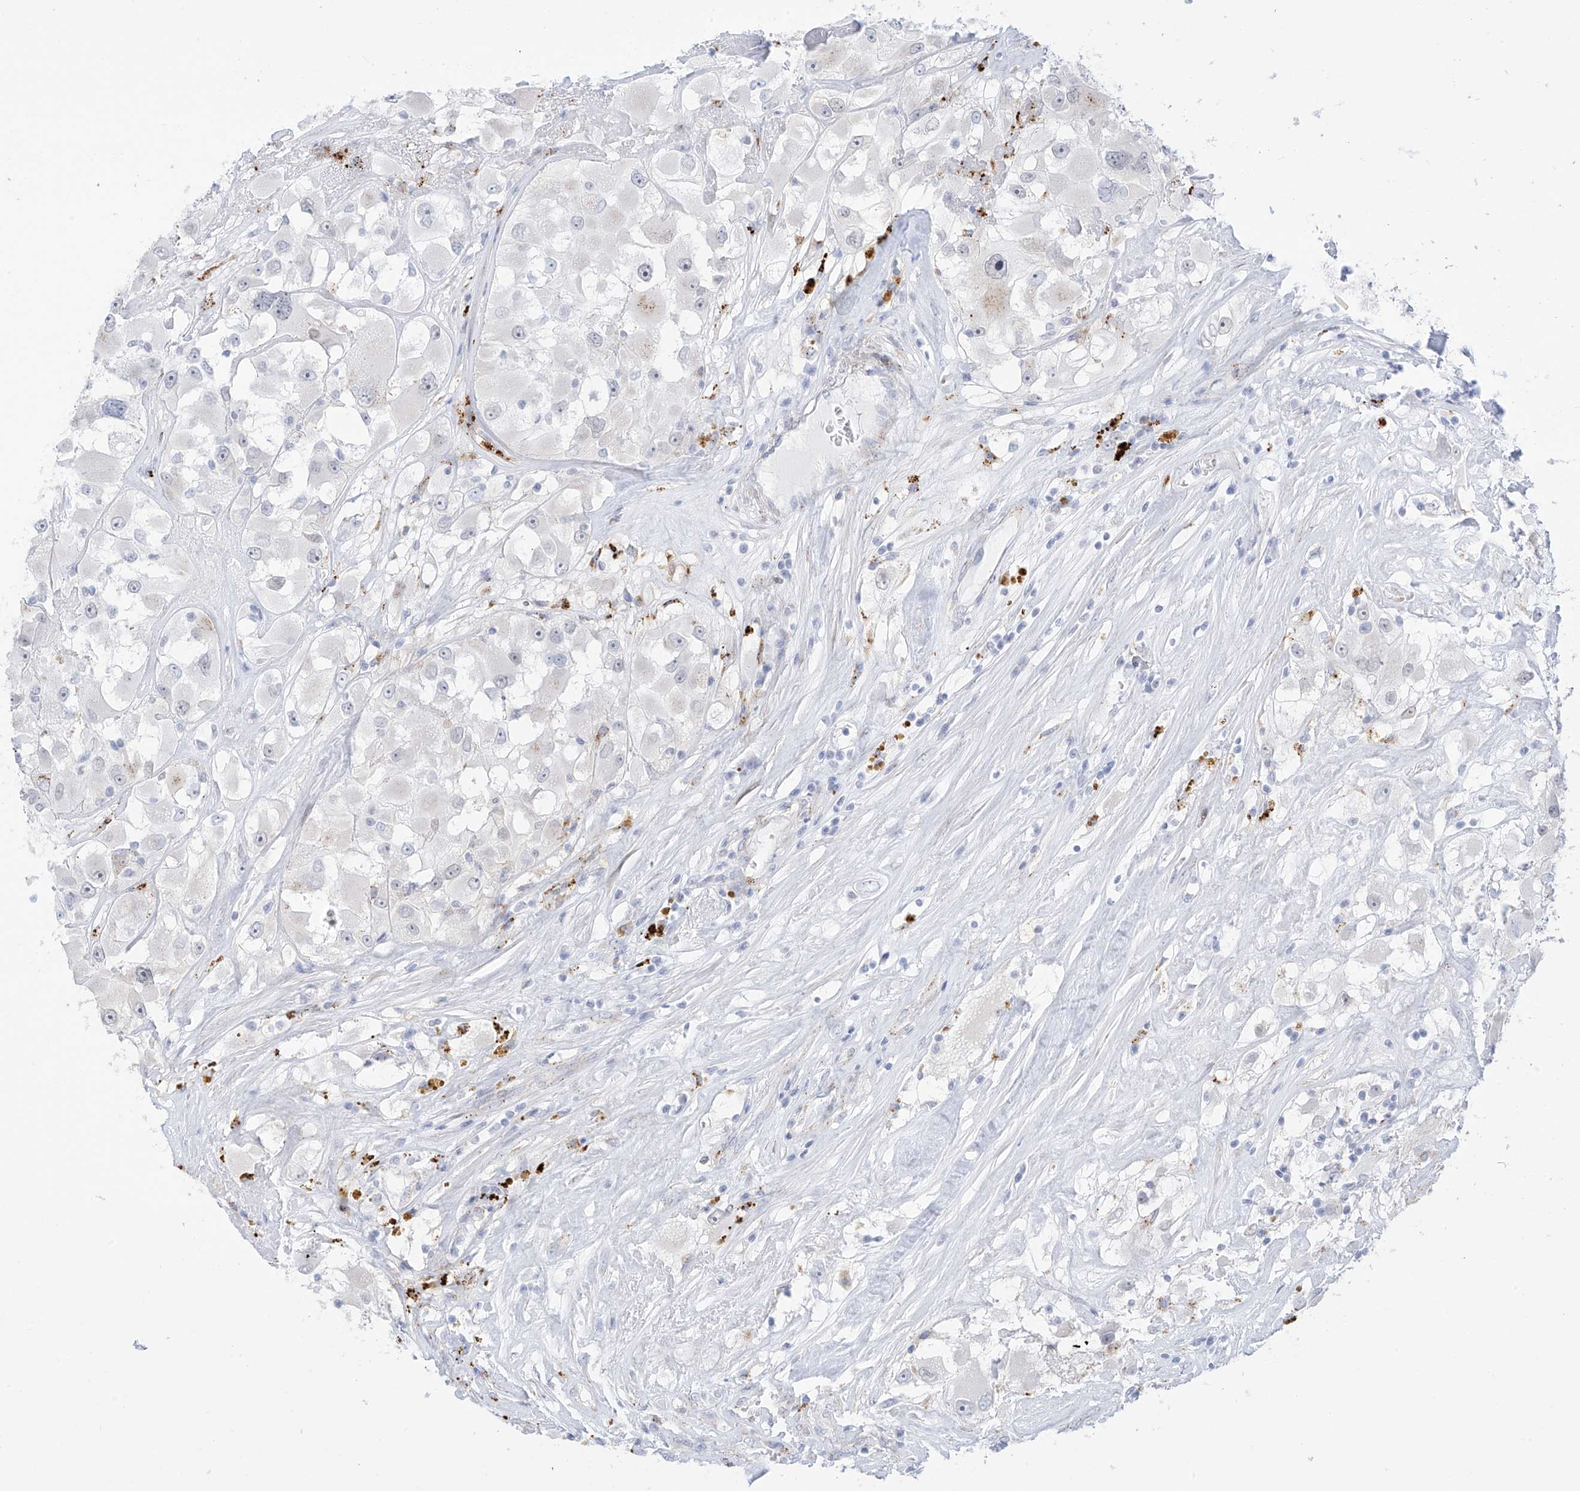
{"staining": {"intensity": "negative", "quantity": "none", "location": "none"}, "tissue": "renal cancer", "cell_type": "Tumor cells", "image_type": "cancer", "snomed": [{"axis": "morphology", "description": "Adenocarcinoma, NOS"}, {"axis": "topography", "description": "Kidney"}], "caption": "IHC of renal cancer demonstrates no expression in tumor cells.", "gene": "PSPH", "patient": {"sex": "female", "age": 52}}